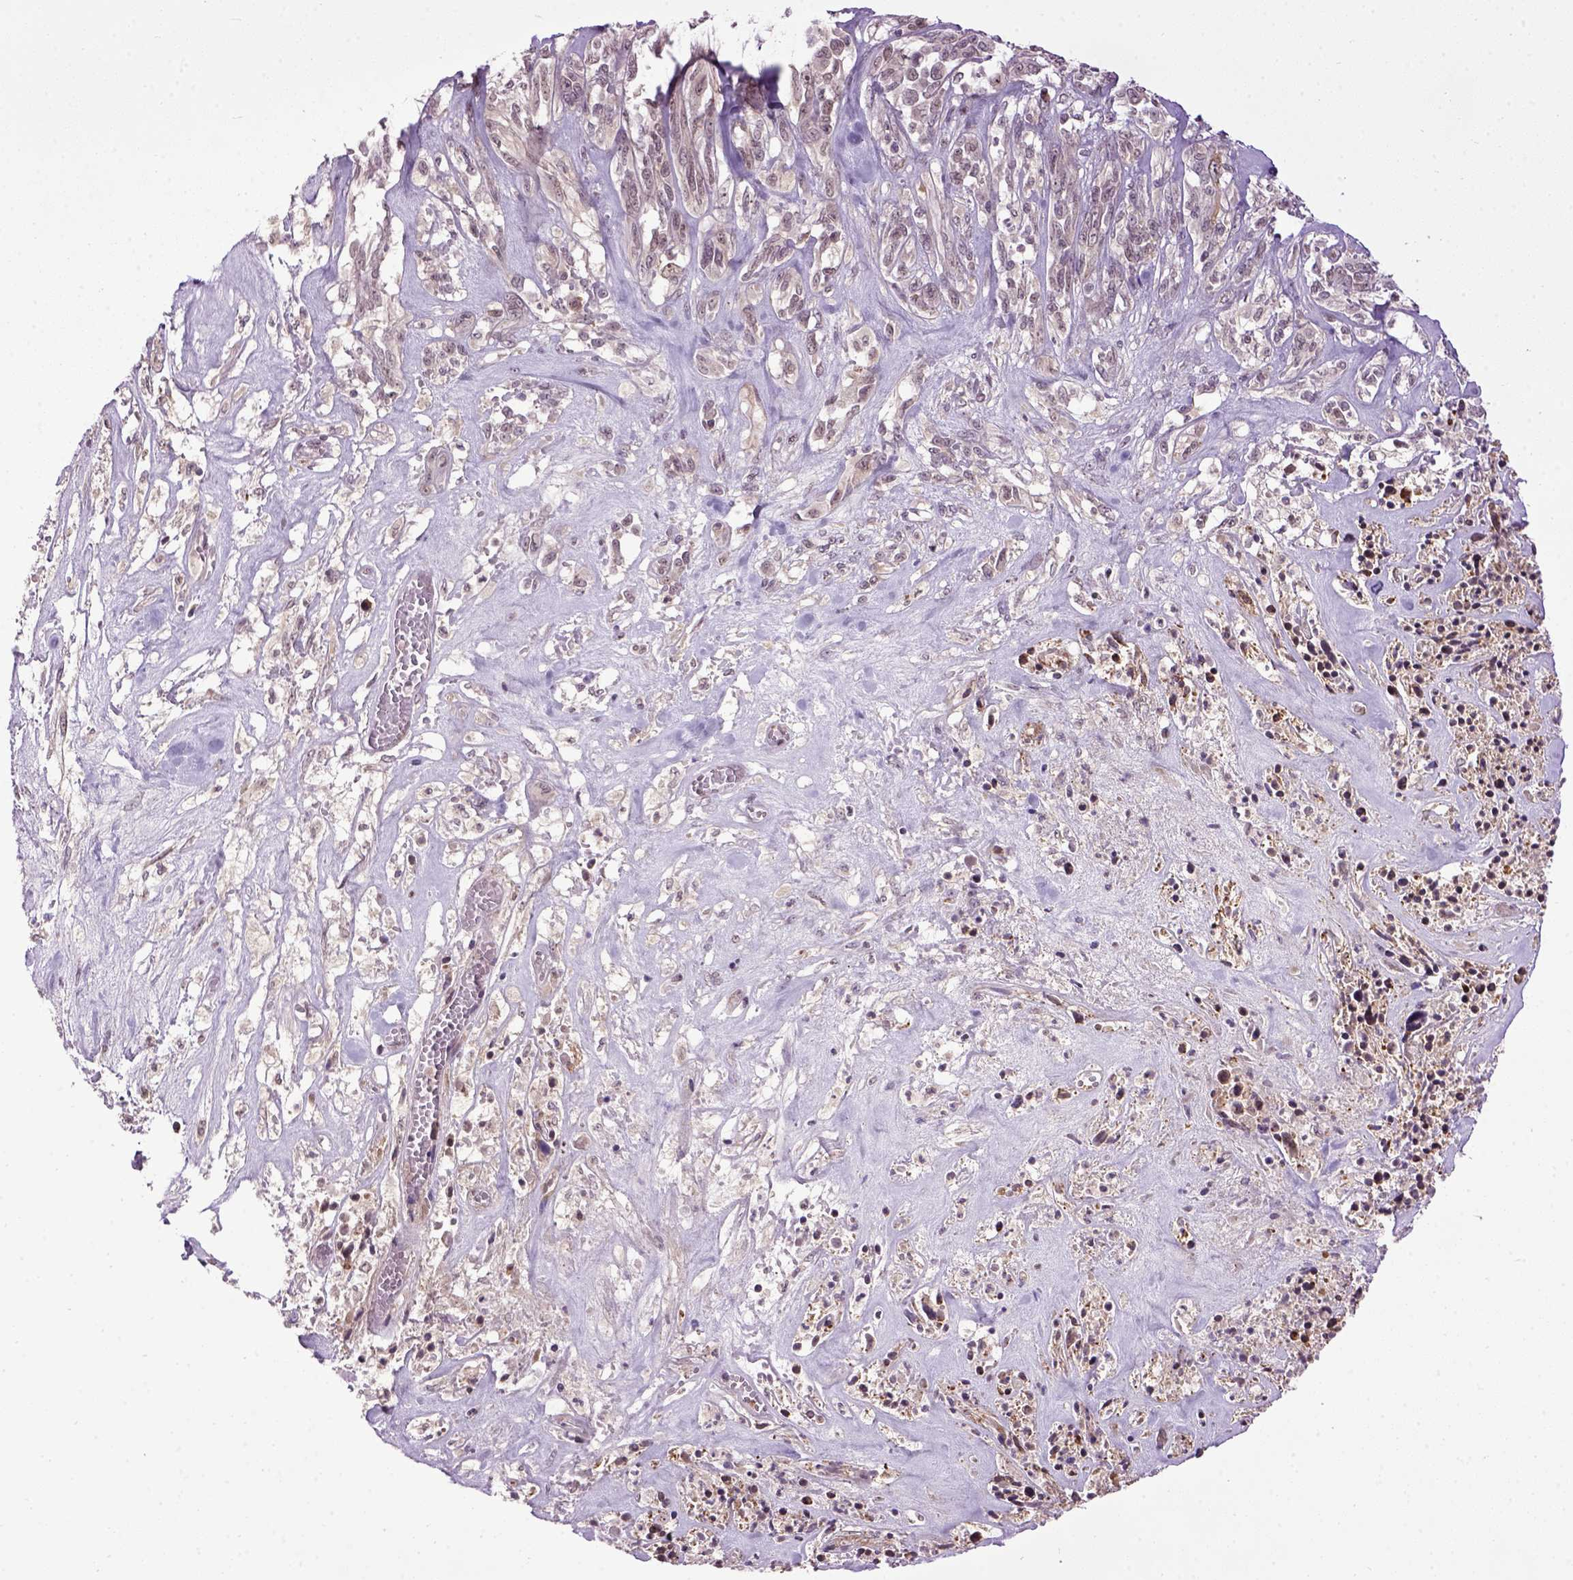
{"staining": {"intensity": "negative", "quantity": "none", "location": "none"}, "tissue": "melanoma", "cell_type": "Tumor cells", "image_type": "cancer", "snomed": [{"axis": "morphology", "description": "Malignant melanoma, NOS"}, {"axis": "topography", "description": "Skin"}], "caption": "A micrograph of human malignant melanoma is negative for staining in tumor cells.", "gene": "RAB43", "patient": {"sex": "female", "age": 91}}